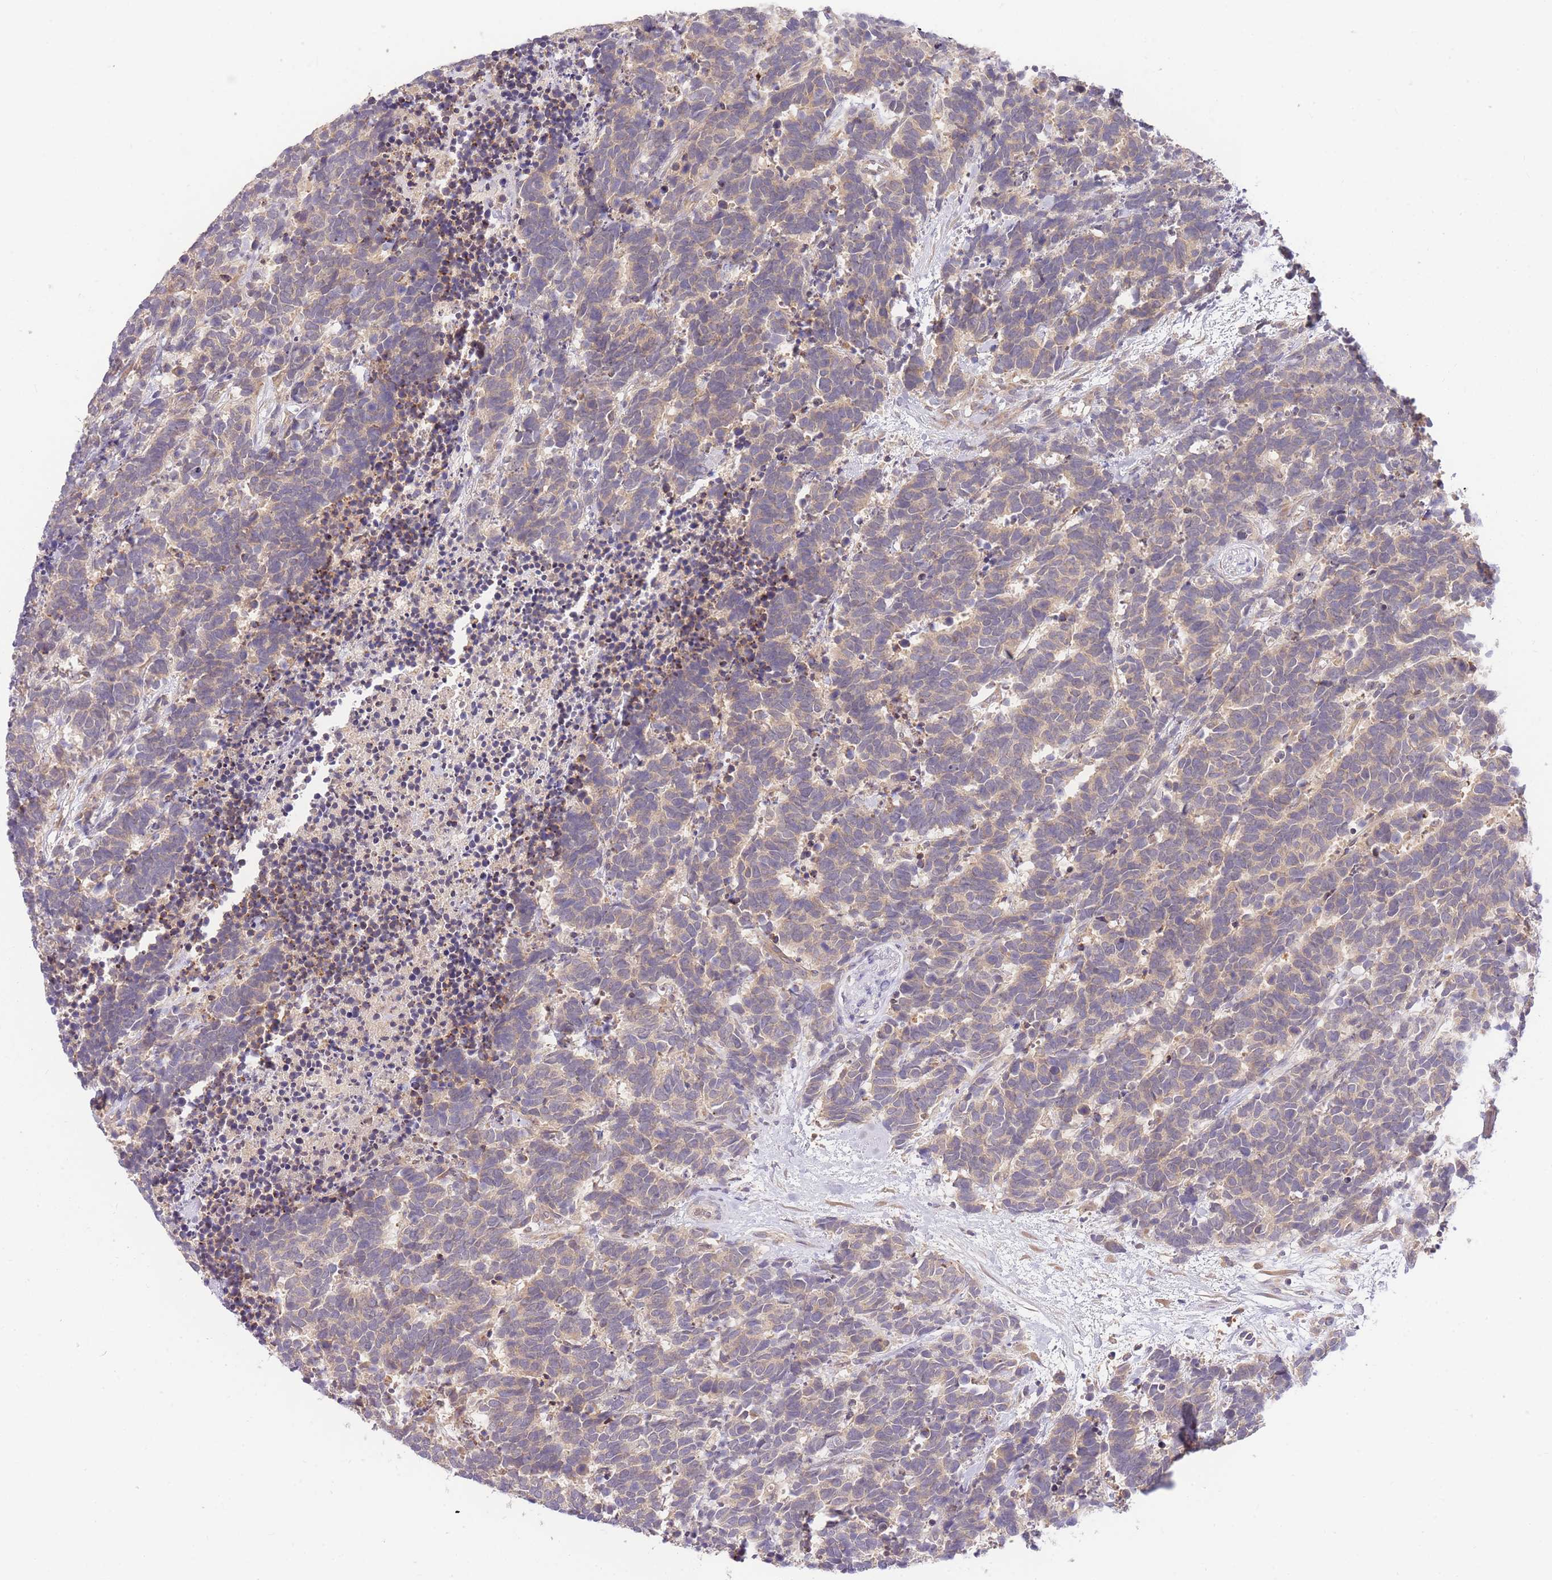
{"staining": {"intensity": "weak", "quantity": "<25%", "location": "cytoplasmic/membranous"}, "tissue": "carcinoid", "cell_type": "Tumor cells", "image_type": "cancer", "snomed": [{"axis": "morphology", "description": "Carcinoma, NOS"}, {"axis": "morphology", "description": "Carcinoid, malignant, NOS"}, {"axis": "topography", "description": "Prostate"}], "caption": "This histopathology image is of carcinoma stained with immunohistochemistry (IHC) to label a protein in brown with the nuclei are counter-stained blue. There is no expression in tumor cells. (DAB immunohistochemistry (IHC) visualized using brightfield microscopy, high magnification).", "gene": "ZNF577", "patient": {"sex": "male", "age": 57}}